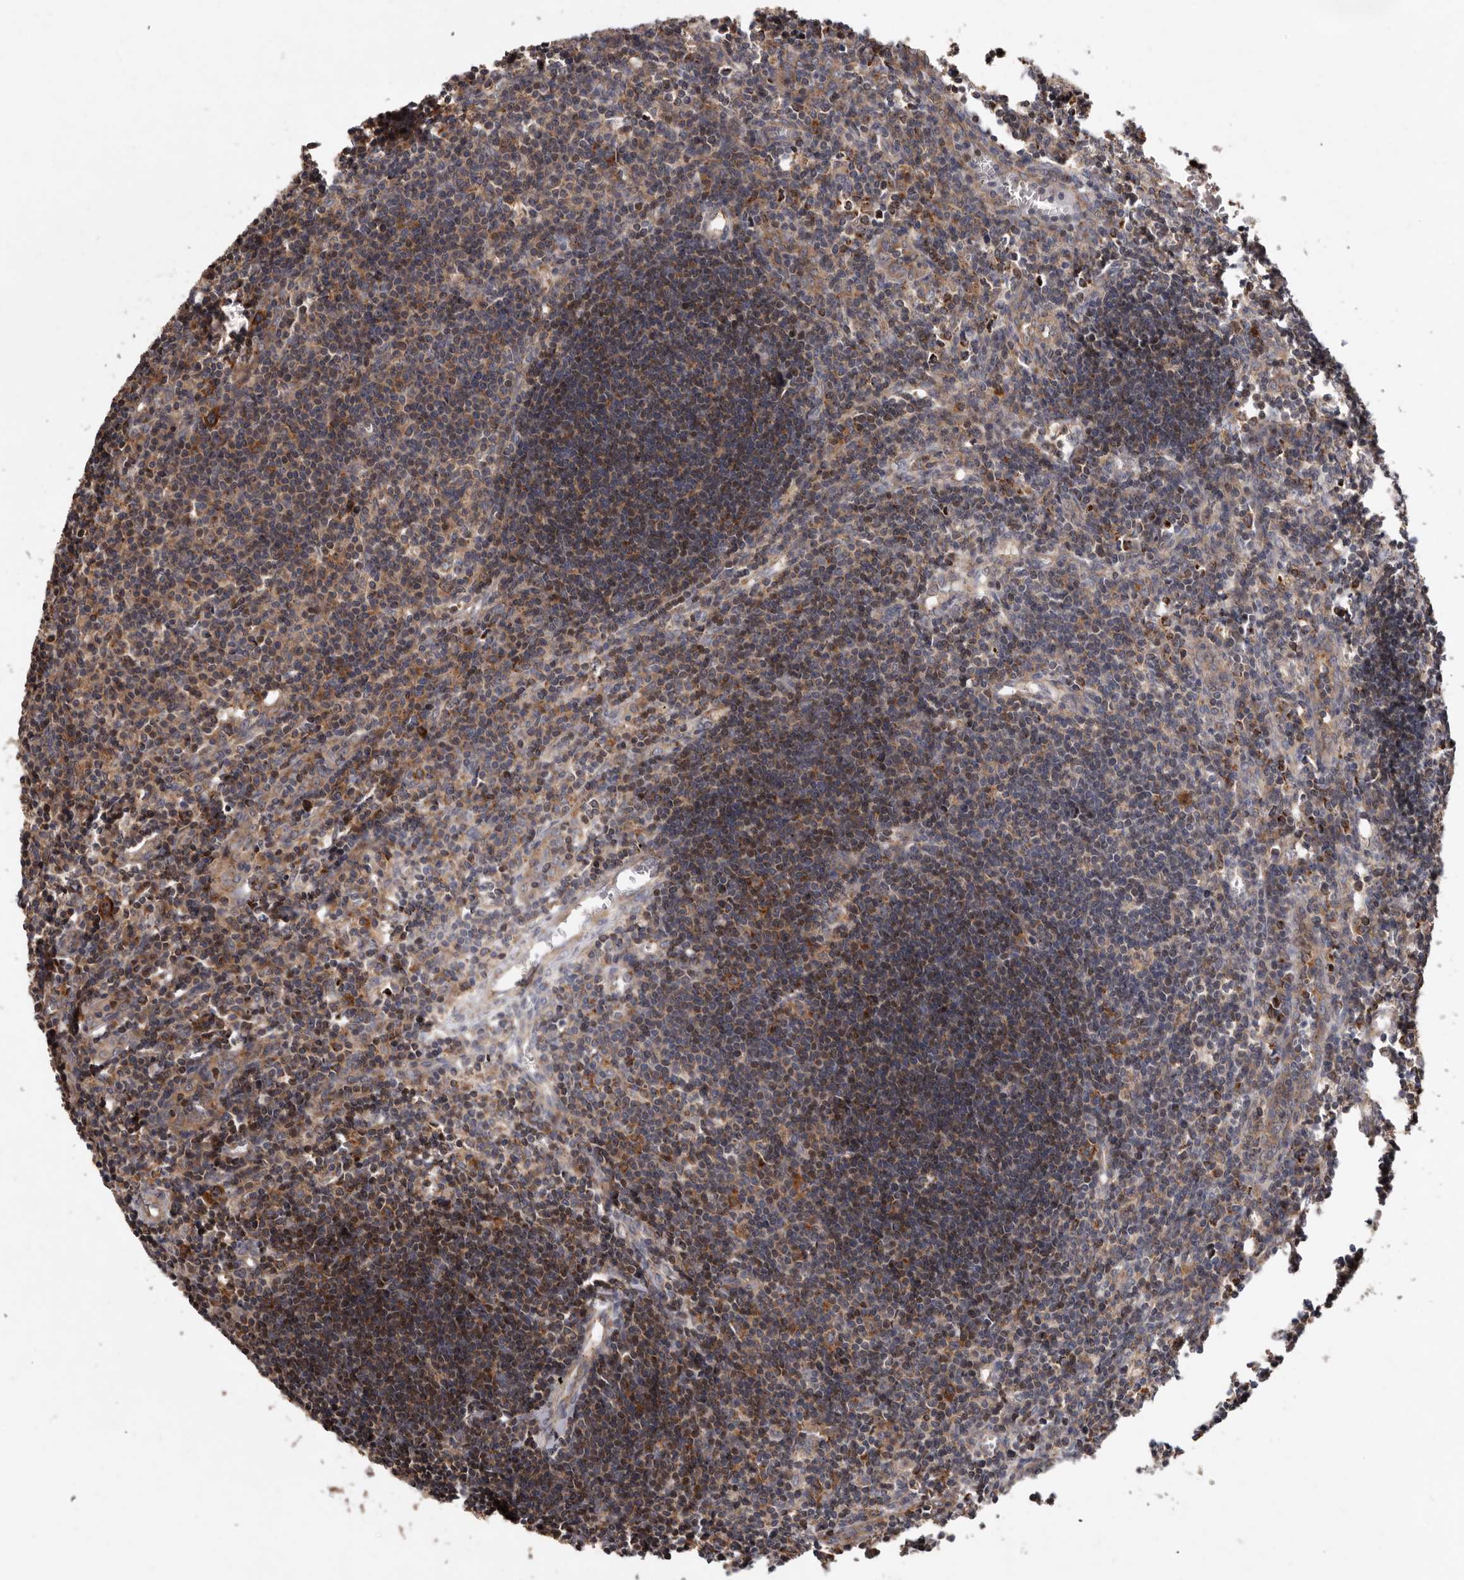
{"staining": {"intensity": "moderate", "quantity": "25%-75%", "location": "cytoplasmic/membranous"}, "tissue": "lymph node", "cell_type": "Germinal center cells", "image_type": "normal", "snomed": [{"axis": "morphology", "description": "Normal tissue, NOS"}, {"axis": "morphology", "description": "Malignant melanoma, Metastatic site"}, {"axis": "topography", "description": "Lymph node"}], "caption": "Protein expression analysis of unremarkable lymph node reveals moderate cytoplasmic/membranous expression in approximately 25%-75% of germinal center cells.", "gene": "GOT1L1", "patient": {"sex": "male", "age": 41}}